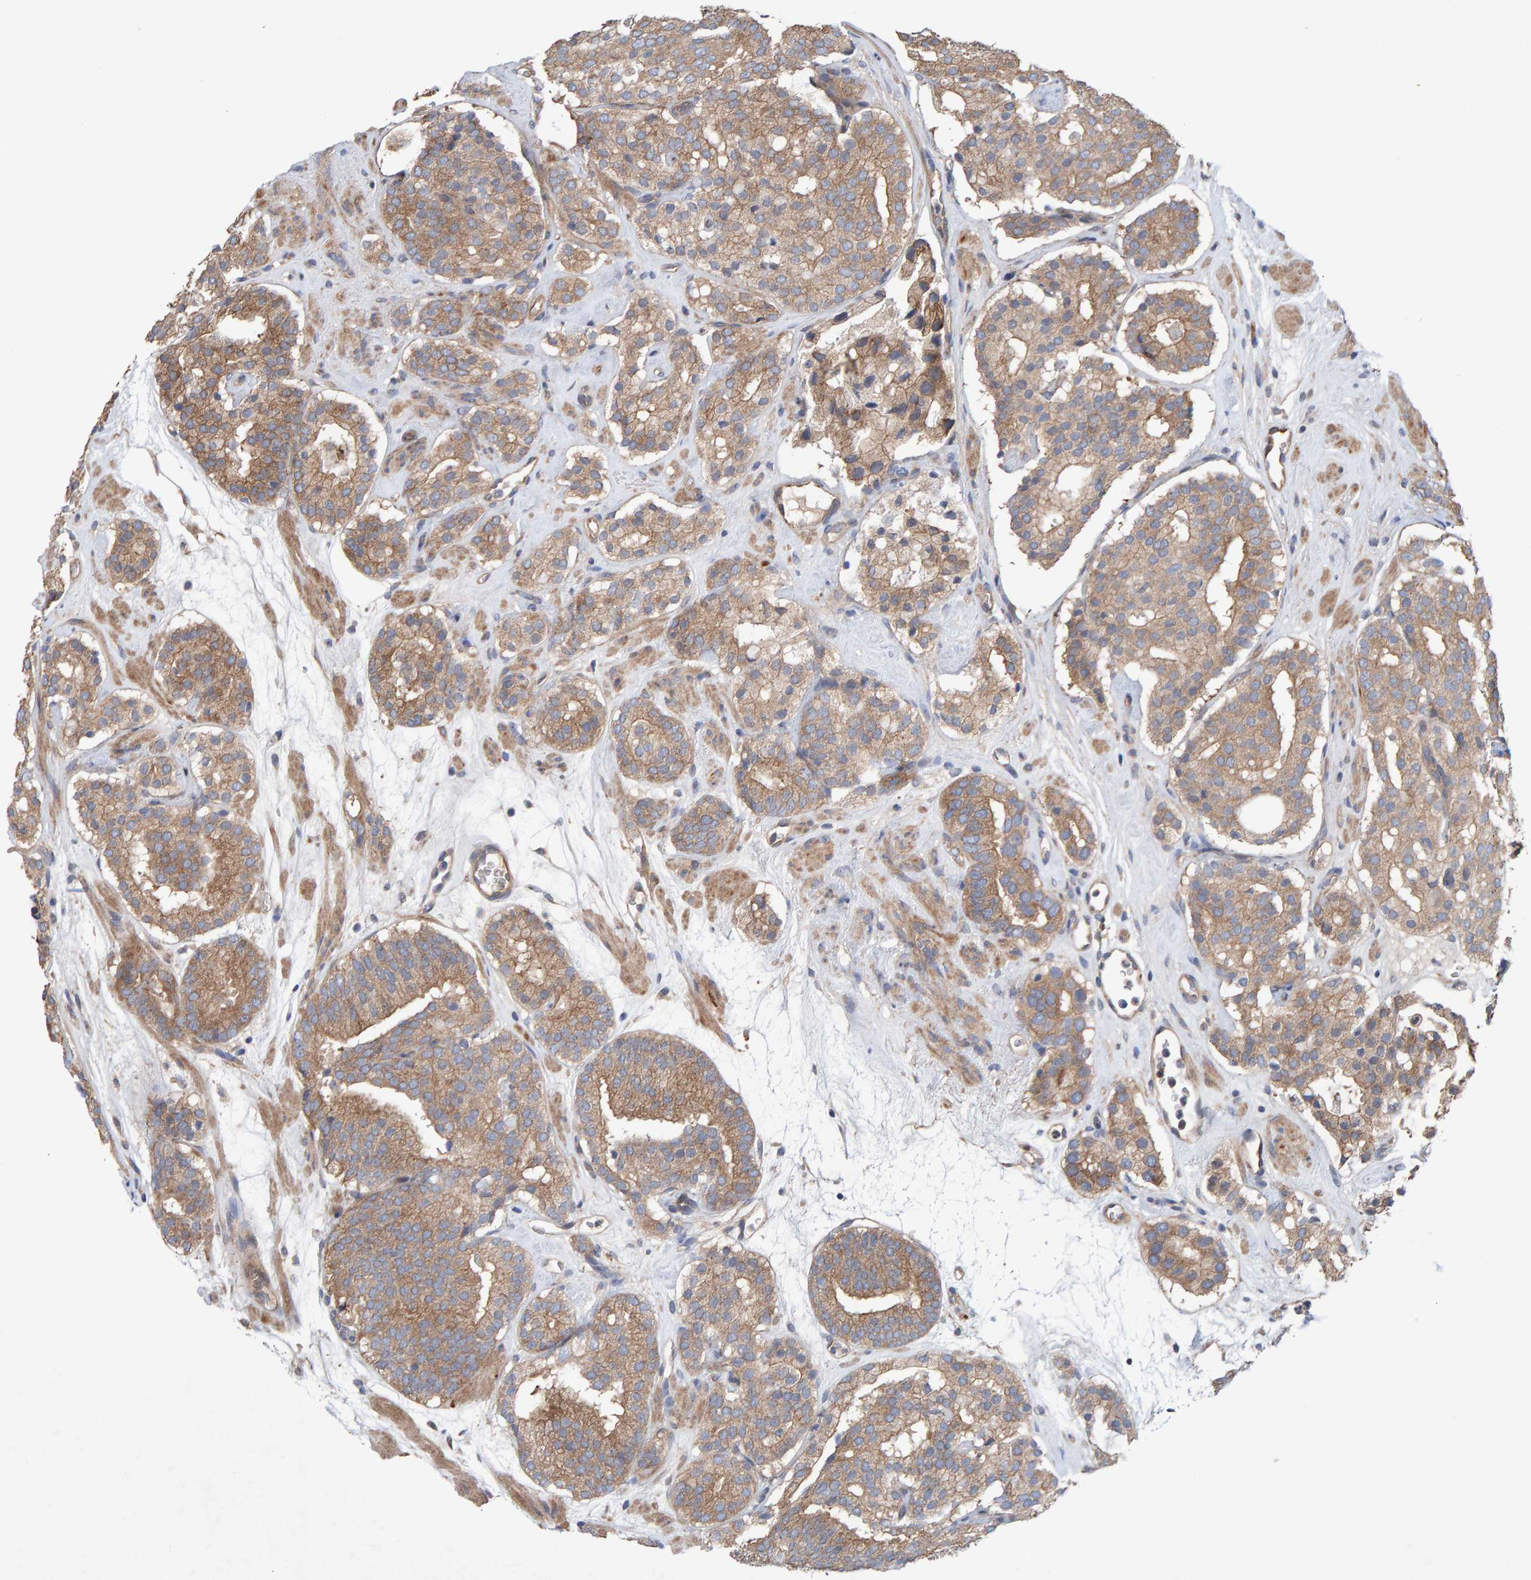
{"staining": {"intensity": "moderate", "quantity": ">75%", "location": "cytoplasmic/membranous"}, "tissue": "prostate cancer", "cell_type": "Tumor cells", "image_type": "cancer", "snomed": [{"axis": "morphology", "description": "Adenocarcinoma, Low grade"}, {"axis": "topography", "description": "Prostate"}], "caption": "Approximately >75% of tumor cells in human prostate cancer exhibit moderate cytoplasmic/membranous protein staining as visualized by brown immunohistochemical staining.", "gene": "LRSAM1", "patient": {"sex": "male", "age": 69}}